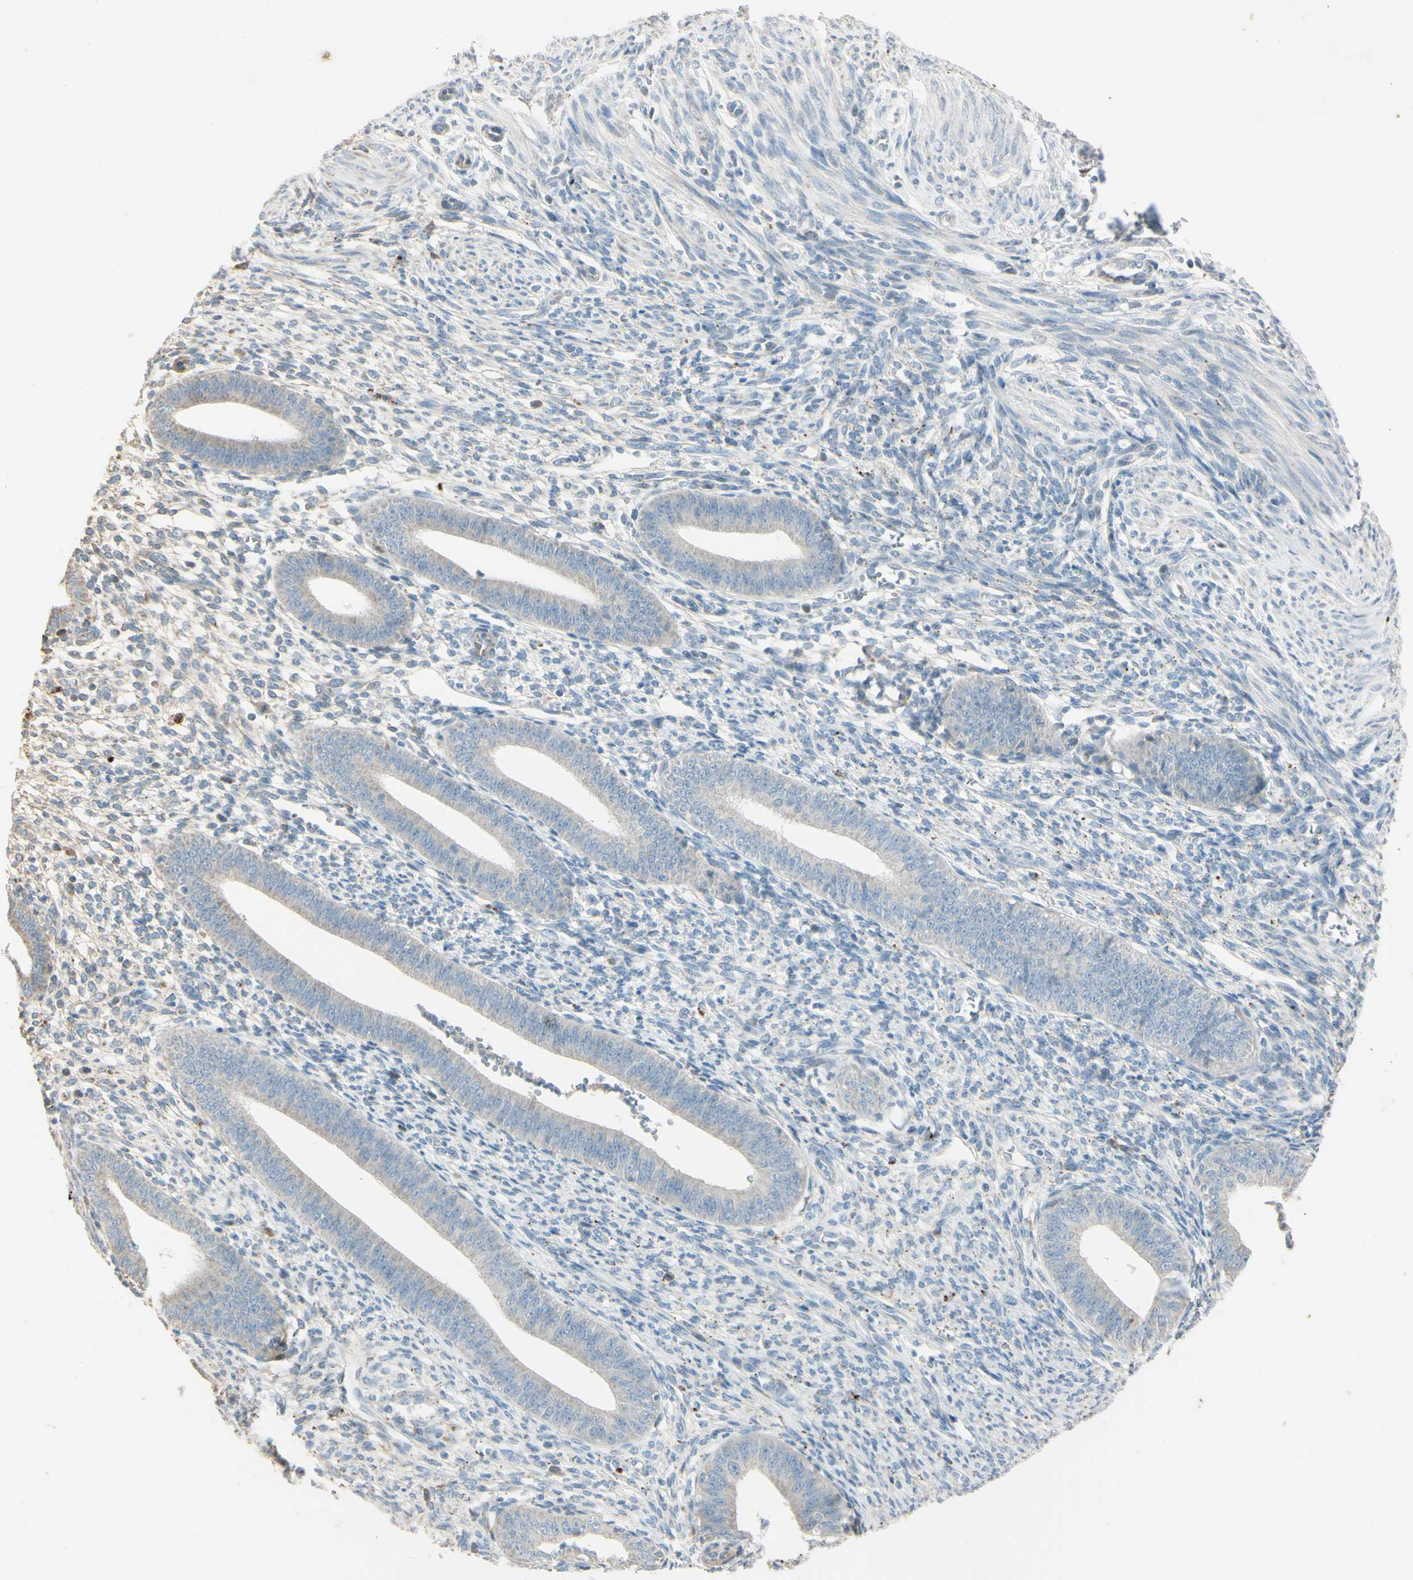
{"staining": {"intensity": "negative", "quantity": "none", "location": "none"}, "tissue": "endometrium", "cell_type": "Cells in endometrial stroma", "image_type": "normal", "snomed": [{"axis": "morphology", "description": "Normal tissue, NOS"}, {"axis": "topography", "description": "Endometrium"}], "caption": "Endometrium was stained to show a protein in brown. There is no significant positivity in cells in endometrial stroma. (Immunohistochemistry (ihc), brightfield microscopy, high magnification).", "gene": "ANGPTL1", "patient": {"sex": "female", "age": 35}}